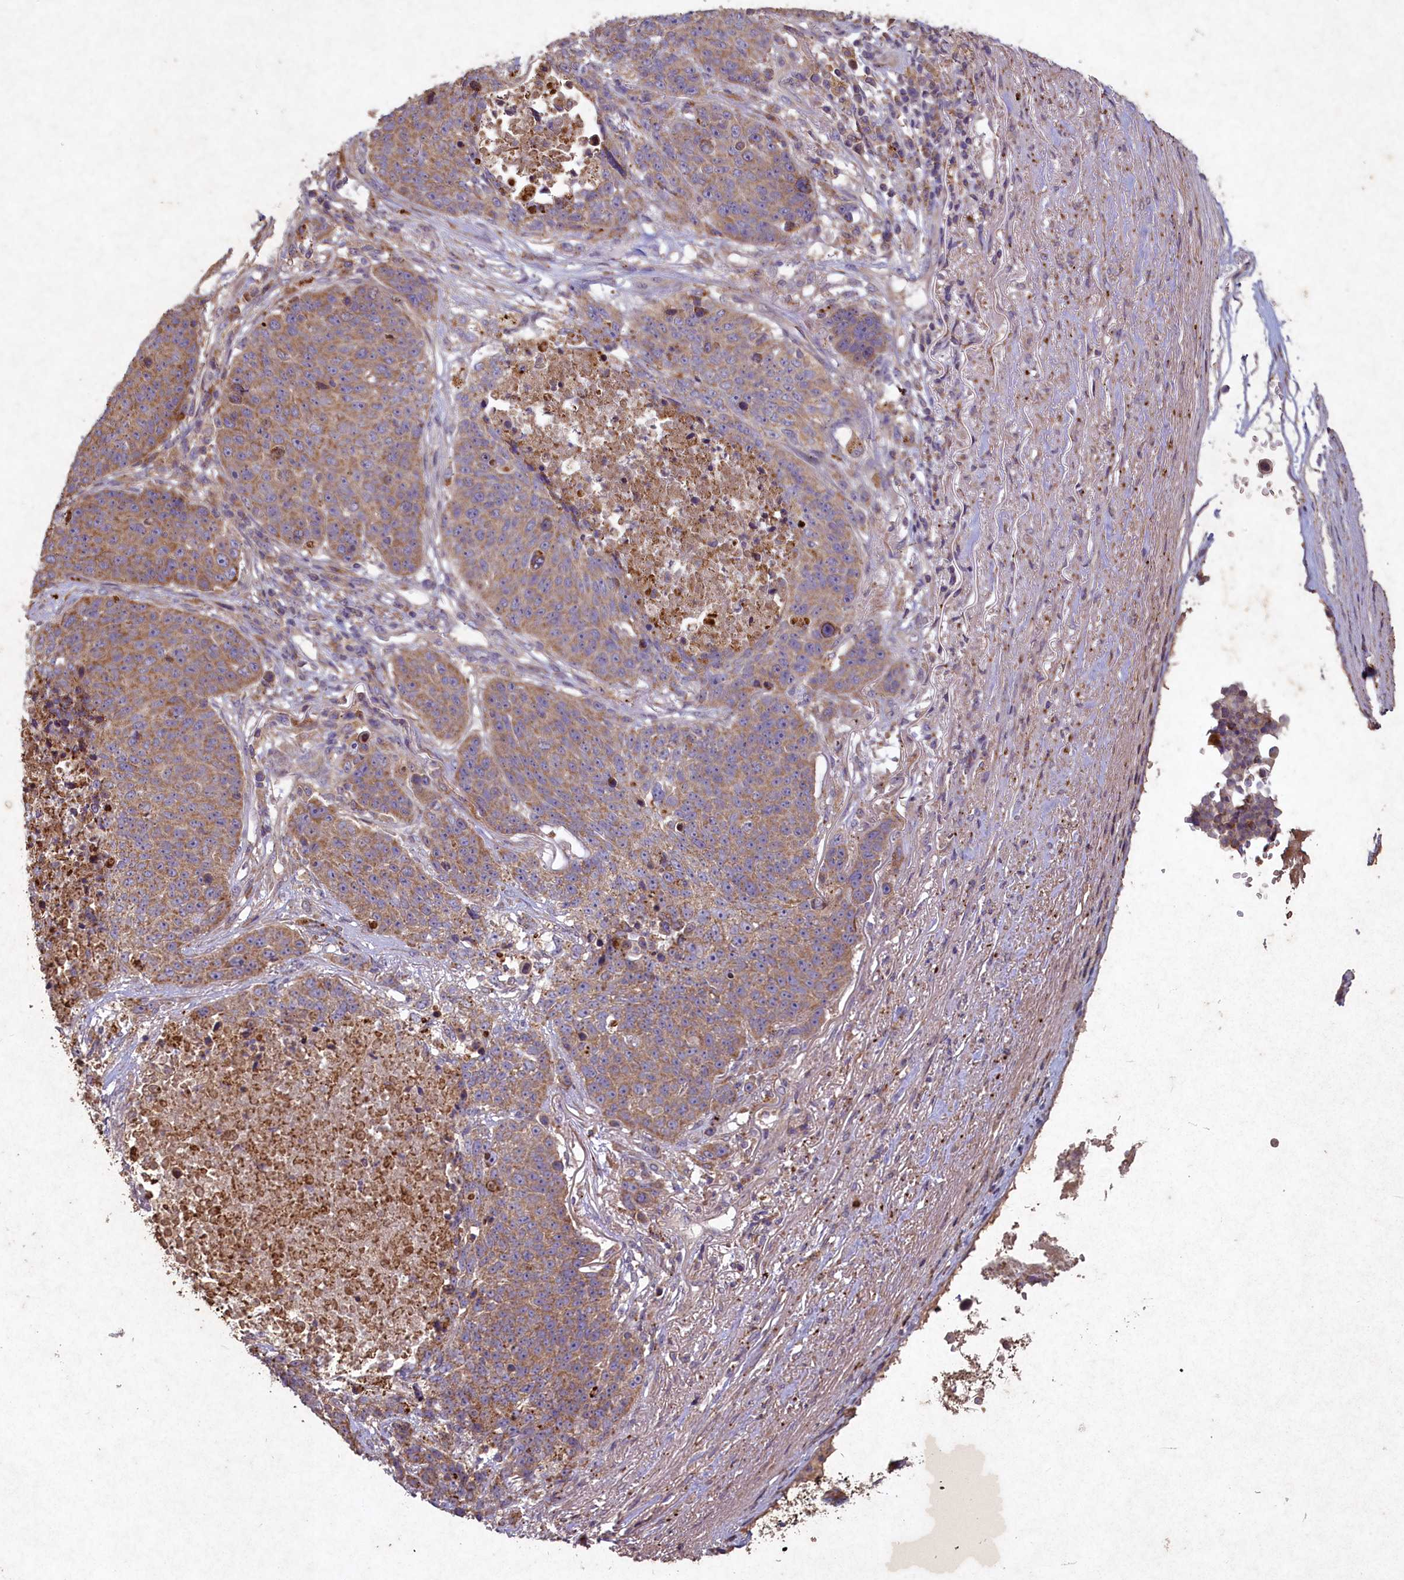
{"staining": {"intensity": "moderate", "quantity": "25%-75%", "location": "cytoplasmic/membranous"}, "tissue": "lung cancer", "cell_type": "Tumor cells", "image_type": "cancer", "snomed": [{"axis": "morphology", "description": "Normal tissue, NOS"}, {"axis": "morphology", "description": "Squamous cell carcinoma, NOS"}, {"axis": "topography", "description": "Lymph node"}, {"axis": "topography", "description": "Lung"}], "caption": "Lung cancer (squamous cell carcinoma) stained with IHC reveals moderate cytoplasmic/membranous expression in approximately 25%-75% of tumor cells.", "gene": "CIAO2B", "patient": {"sex": "male", "age": 66}}